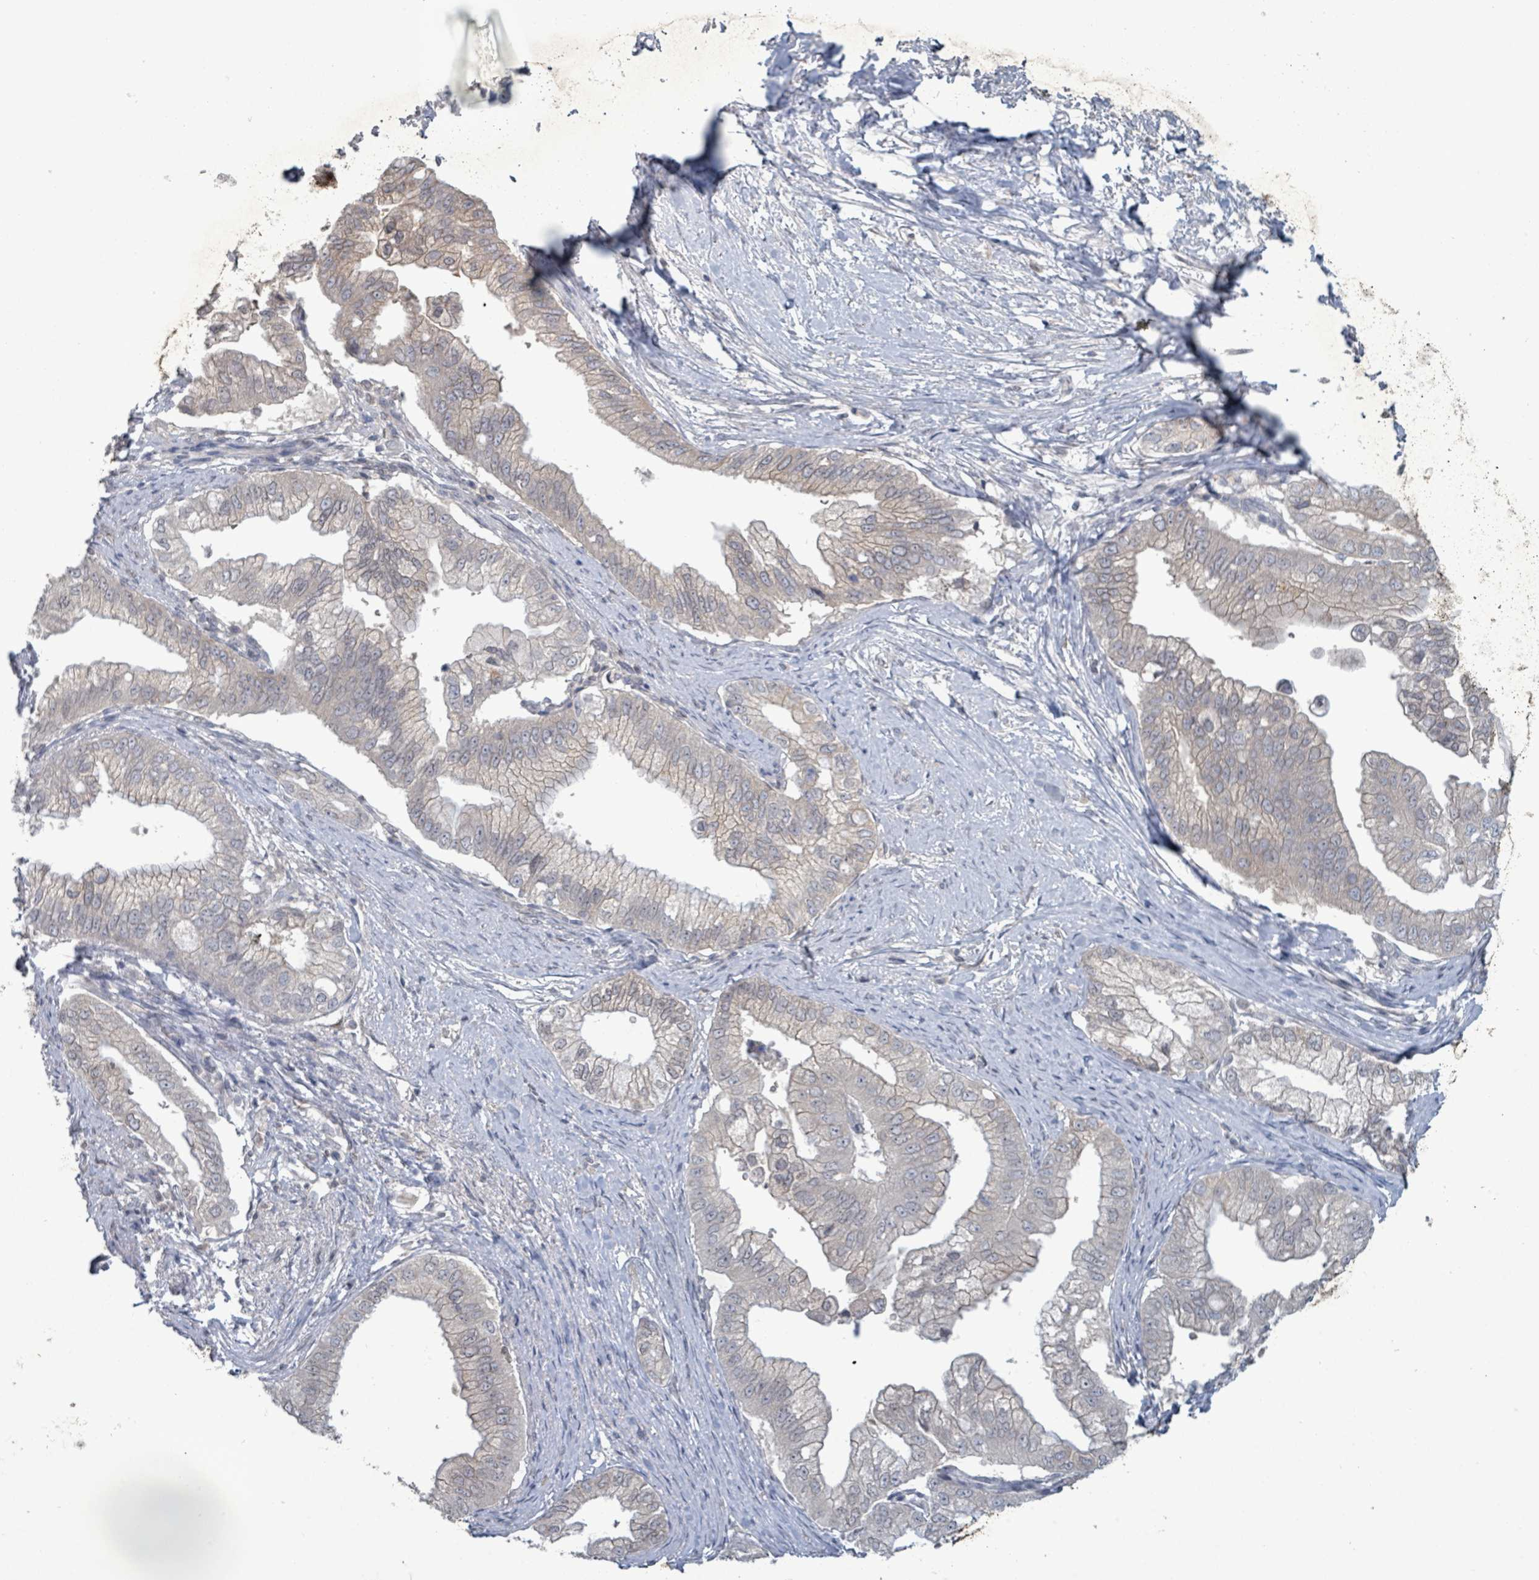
{"staining": {"intensity": "weak", "quantity": "<25%", "location": "cytoplasmic/membranous"}, "tissue": "pancreatic cancer", "cell_type": "Tumor cells", "image_type": "cancer", "snomed": [{"axis": "morphology", "description": "Adenocarcinoma, NOS"}, {"axis": "topography", "description": "Pancreas"}], "caption": "Tumor cells are negative for brown protein staining in pancreatic cancer (adenocarcinoma). (Brightfield microscopy of DAB (3,3'-diaminobenzidine) immunohistochemistry at high magnification).", "gene": "GRM8", "patient": {"sex": "male", "age": 70}}